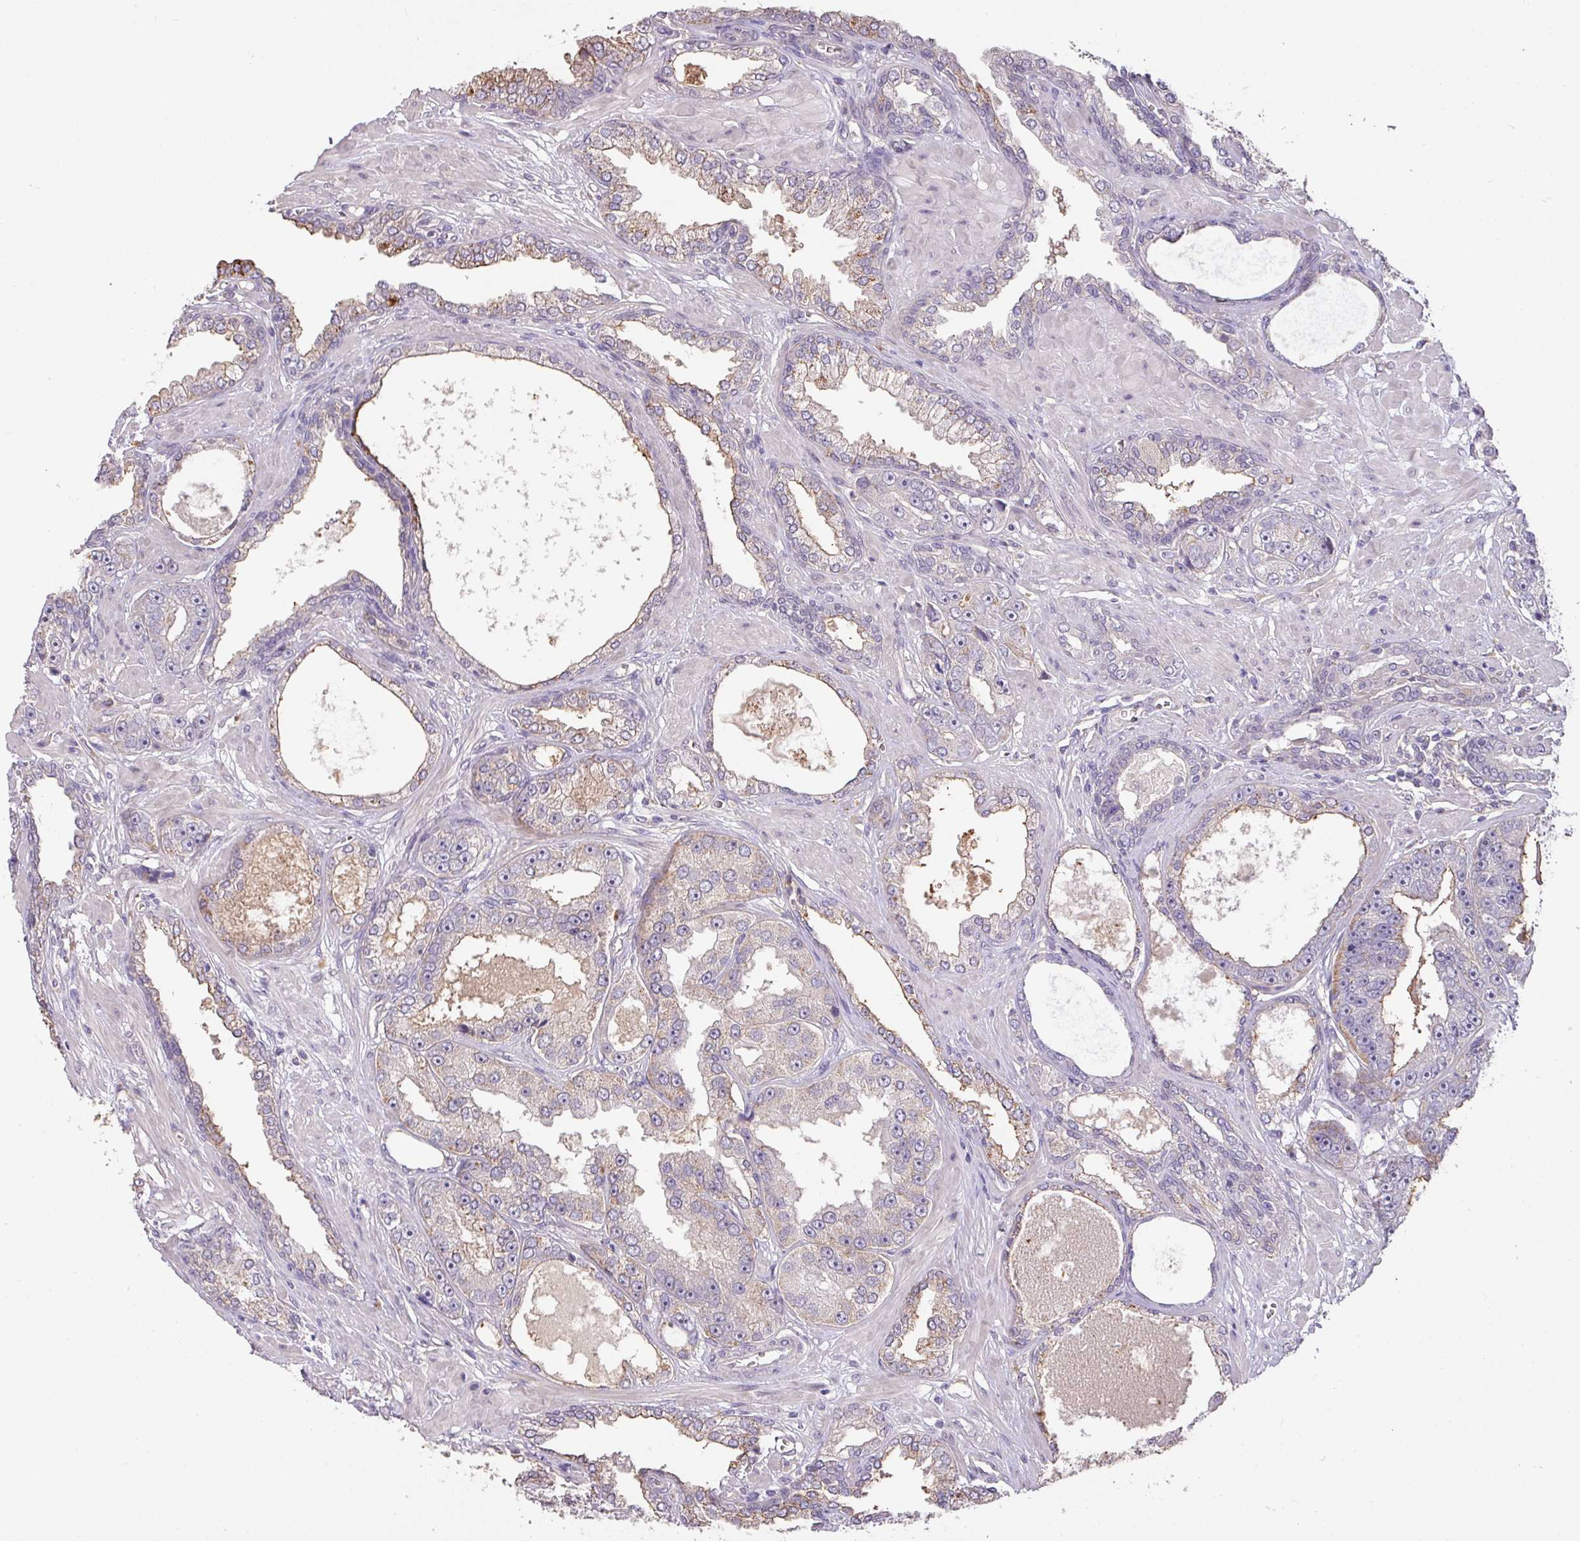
{"staining": {"intensity": "weak", "quantity": "<25%", "location": "cytoplasmic/membranous"}, "tissue": "prostate cancer", "cell_type": "Tumor cells", "image_type": "cancer", "snomed": [{"axis": "morphology", "description": "Adenocarcinoma, High grade"}, {"axis": "topography", "description": "Prostate"}], "caption": "Photomicrograph shows no protein staining in tumor cells of prostate high-grade adenocarcinoma tissue.", "gene": "PRADC1", "patient": {"sex": "male", "age": 71}}